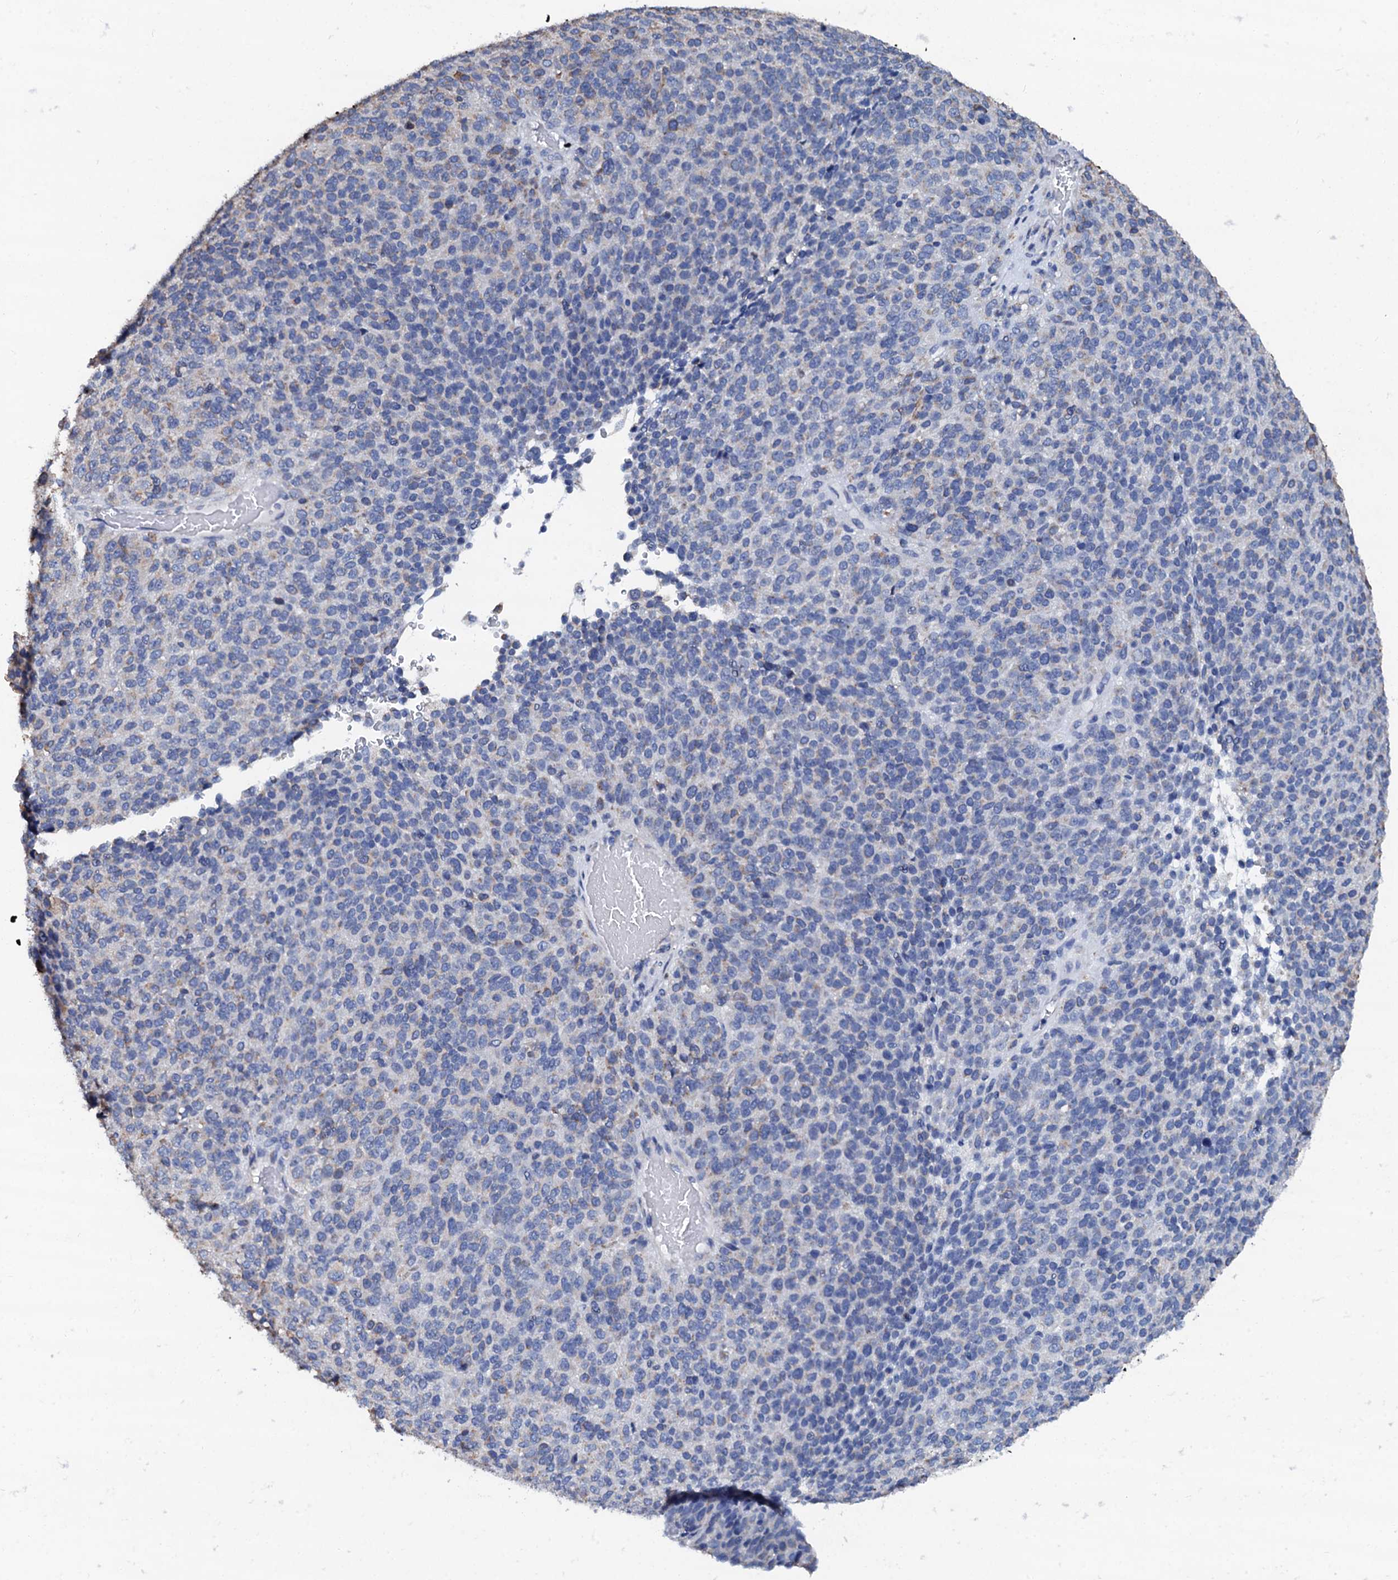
{"staining": {"intensity": "negative", "quantity": "none", "location": "none"}, "tissue": "melanoma", "cell_type": "Tumor cells", "image_type": "cancer", "snomed": [{"axis": "morphology", "description": "Malignant melanoma, Metastatic site"}, {"axis": "topography", "description": "Brain"}], "caption": "IHC micrograph of neoplastic tissue: human melanoma stained with DAB (3,3'-diaminobenzidine) demonstrates no significant protein expression in tumor cells.", "gene": "AKAP3", "patient": {"sex": "female", "age": 56}}